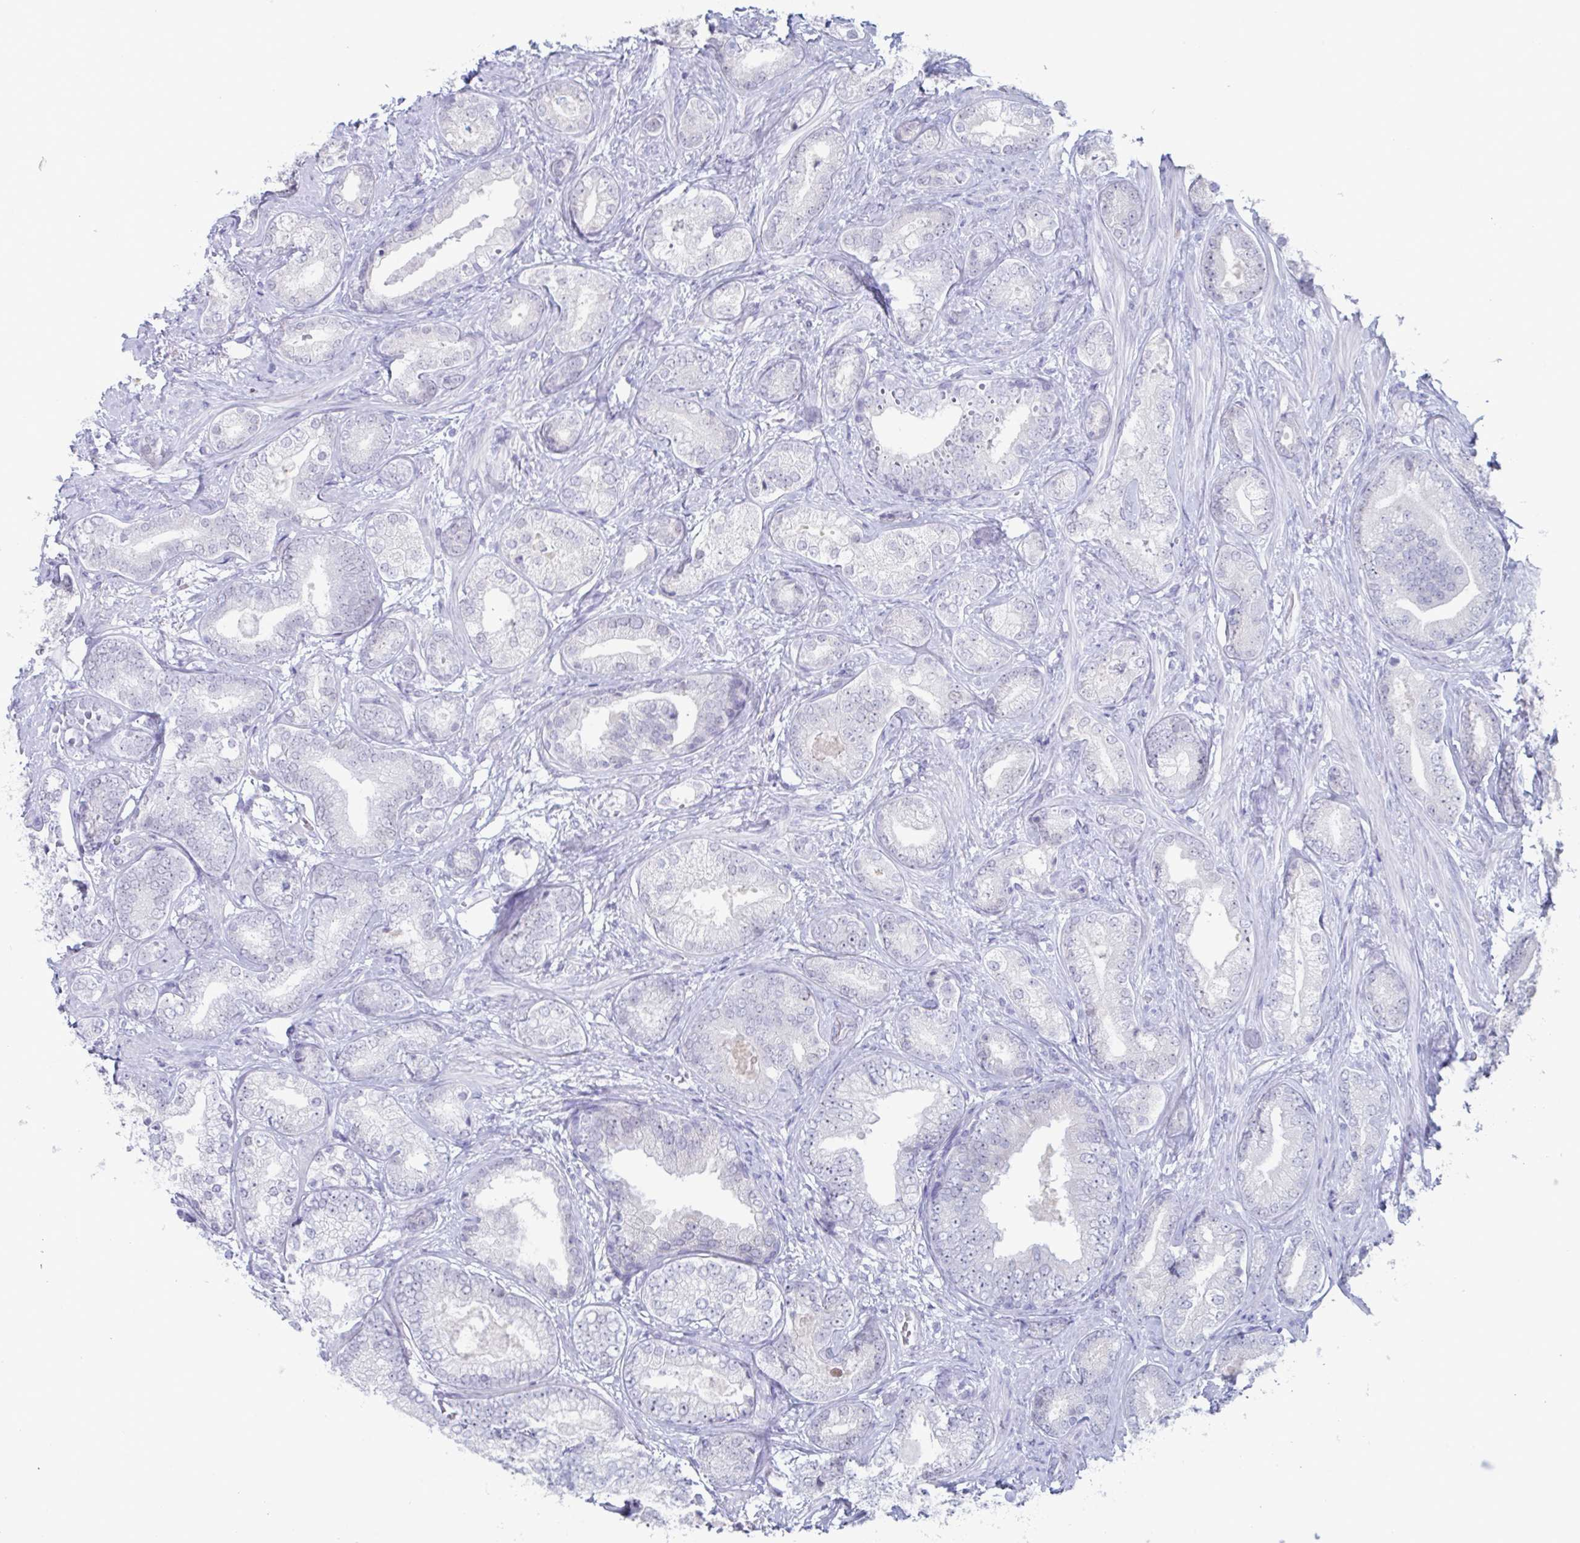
{"staining": {"intensity": "negative", "quantity": "none", "location": "none"}, "tissue": "prostate cancer", "cell_type": "Tumor cells", "image_type": "cancer", "snomed": [{"axis": "morphology", "description": "Adenocarcinoma, High grade"}, {"axis": "topography", "description": "Prostate"}], "caption": "Tumor cells are negative for protein expression in human prostate adenocarcinoma (high-grade).", "gene": "CYP4F11", "patient": {"sex": "male", "age": 62}}